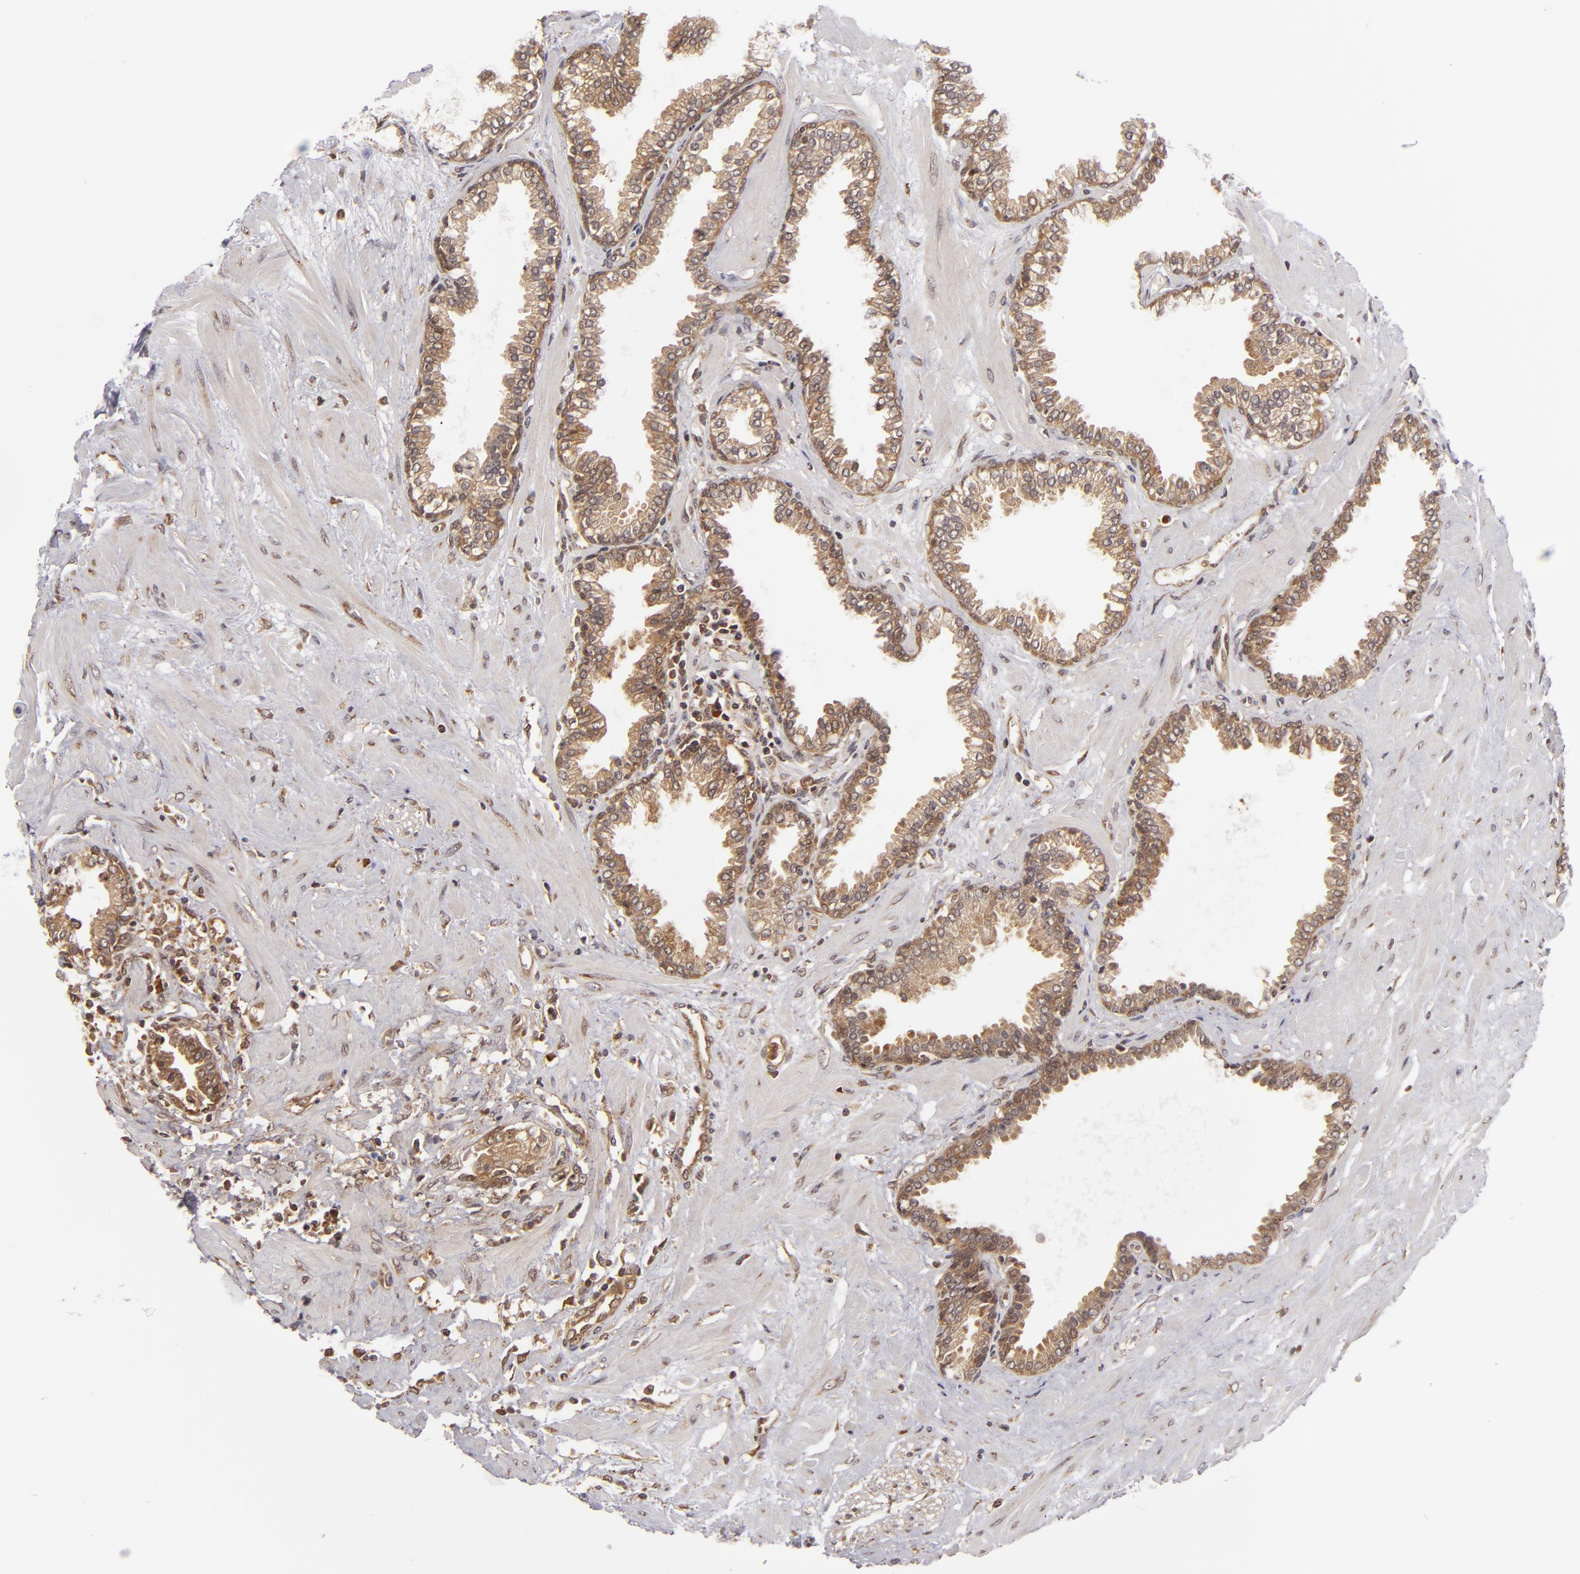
{"staining": {"intensity": "moderate", "quantity": ">75%", "location": "cytoplasmic/membranous"}, "tissue": "prostate", "cell_type": "Glandular cells", "image_type": "normal", "snomed": [{"axis": "morphology", "description": "Normal tissue, NOS"}, {"axis": "topography", "description": "Prostate"}], "caption": "Moderate cytoplasmic/membranous protein staining is identified in approximately >75% of glandular cells in prostate. (Brightfield microscopy of DAB IHC at high magnification).", "gene": "MAPK3", "patient": {"sex": "male", "age": 64}}